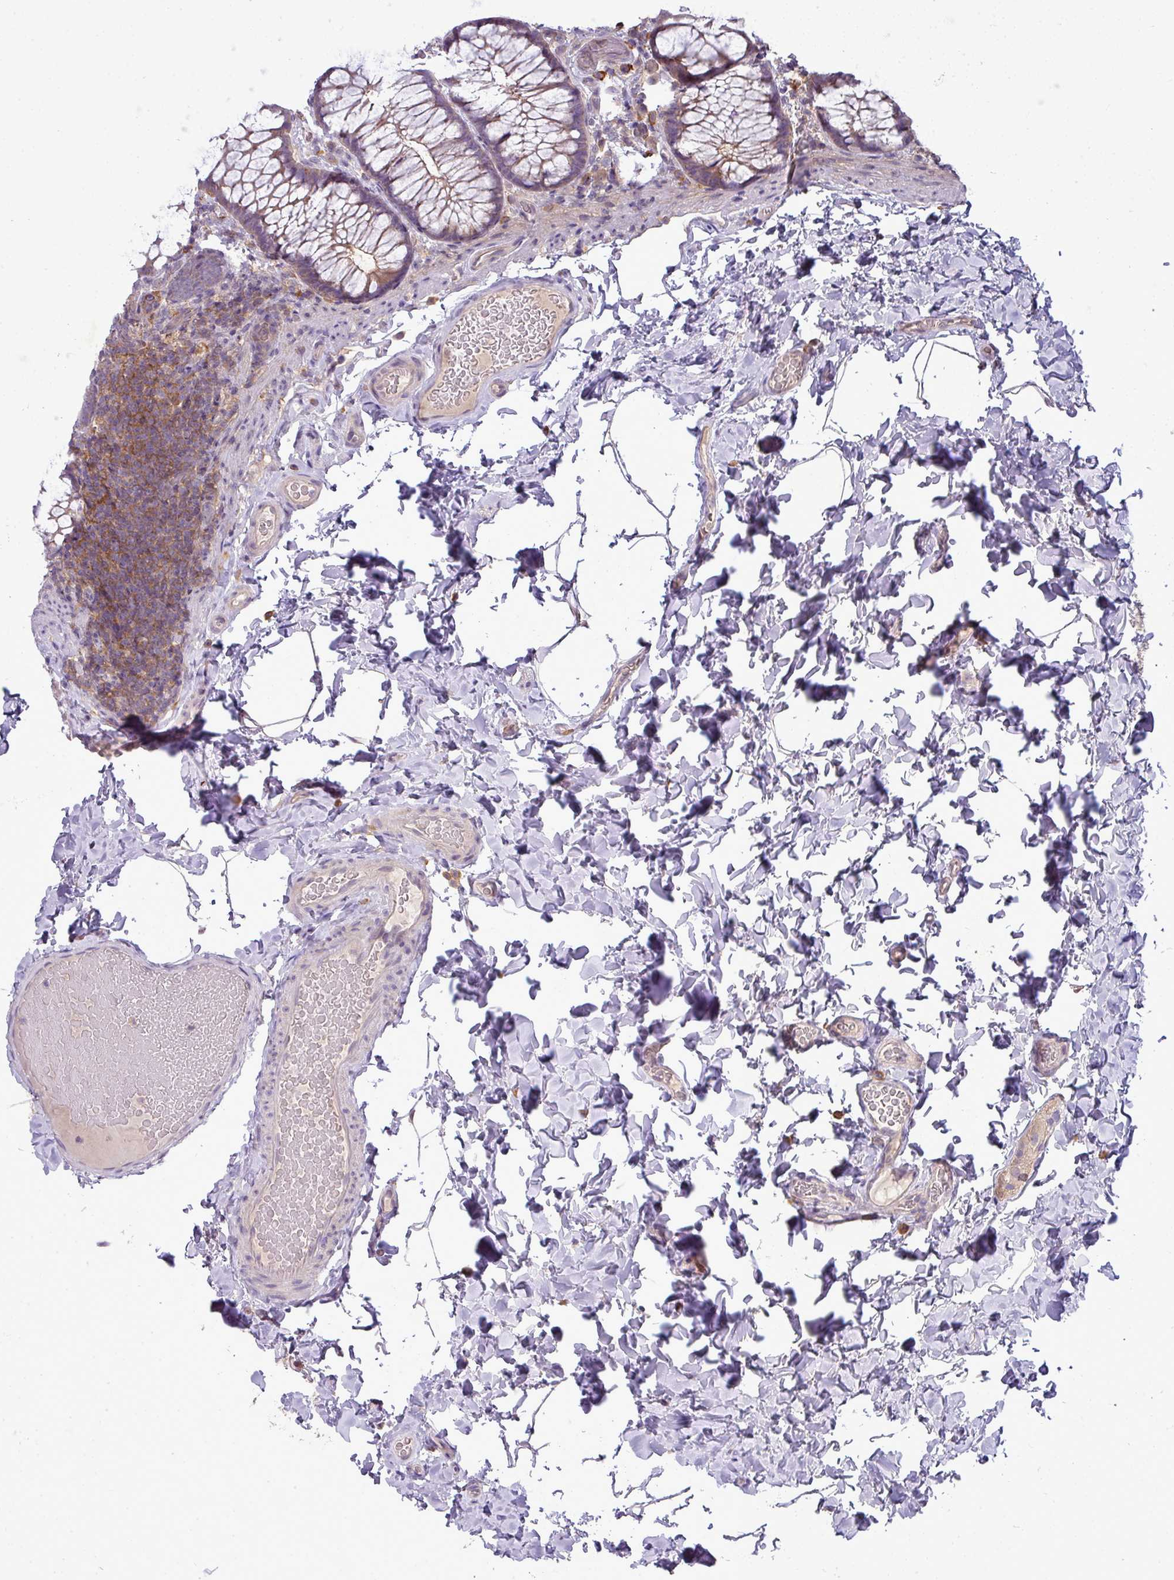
{"staining": {"intensity": "weak", "quantity": "25%-75%", "location": "cytoplasmic/membranous"}, "tissue": "colon", "cell_type": "Endothelial cells", "image_type": "normal", "snomed": [{"axis": "morphology", "description": "Normal tissue, NOS"}, {"axis": "topography", "description": "Colon"}], "caption": "High-magnification brightfield microscopy of normal colon stained with DAB (brown) and counterstained with hematoxylin (blue). endothelial cells exhibit weak cytoplasmic/membranous staining is present in approximately25%-75% of cells.", "gene": "STAT5A", "patient": {"sex": "male", "age": 46}}